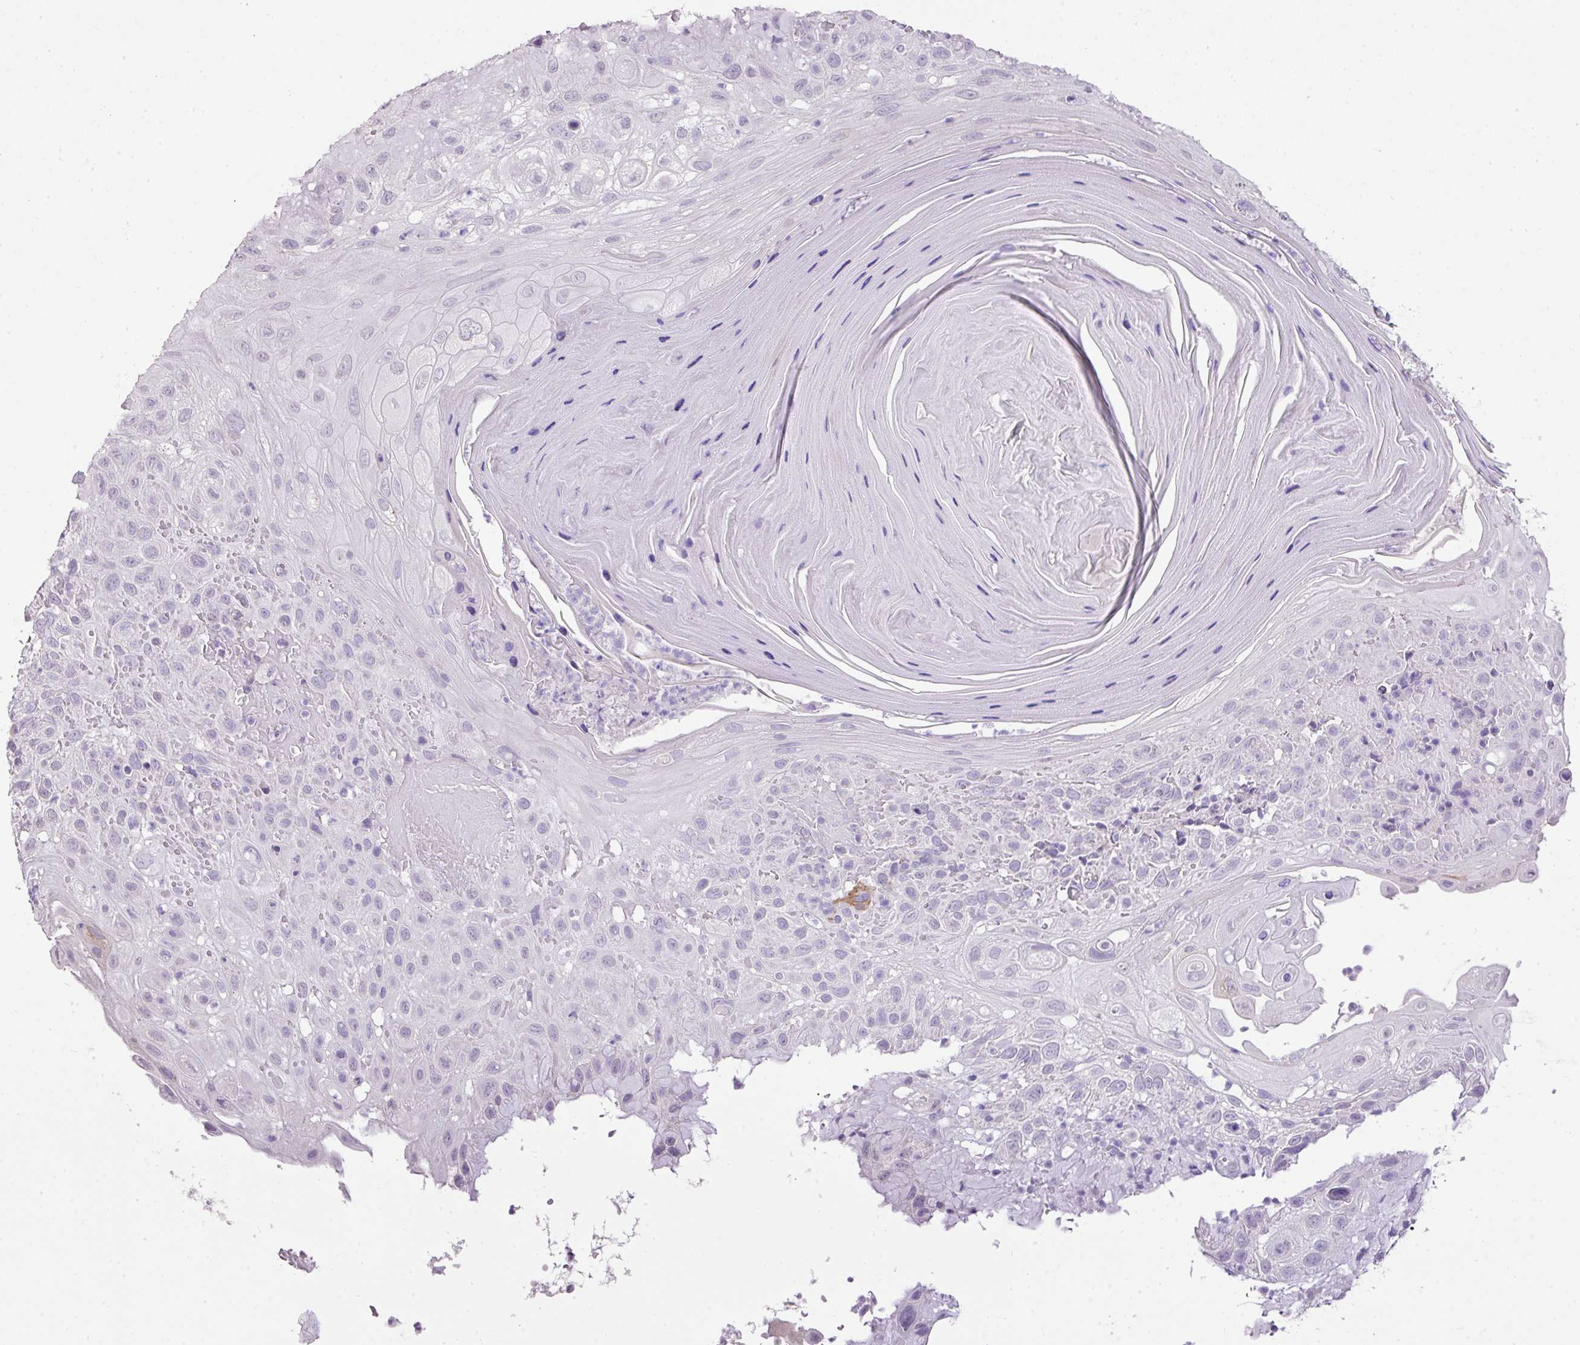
{"staining": {"intensity": "negative", "quantity": "none", "location": "none"}, "tissue": "skin cancer", "cell_type": "Tumor cells", "image_type": "cancer", "snomed": [{"axis": "morphology", "description": "Normal tissue, NOS"}, {"axis": "morphology", "description": "Squamous cell carcinoma, NOS"}, {"axis": "topography", "description": "Skin"}], "caption": "A high-resolution histopathology image shows immunohistochemistry staining of squamous cell carcinoma (skin), which demonstrates no significant staining in tumor cells.", "gene": "DIP2A", "patient": {"sex": "female", "age": 96}}